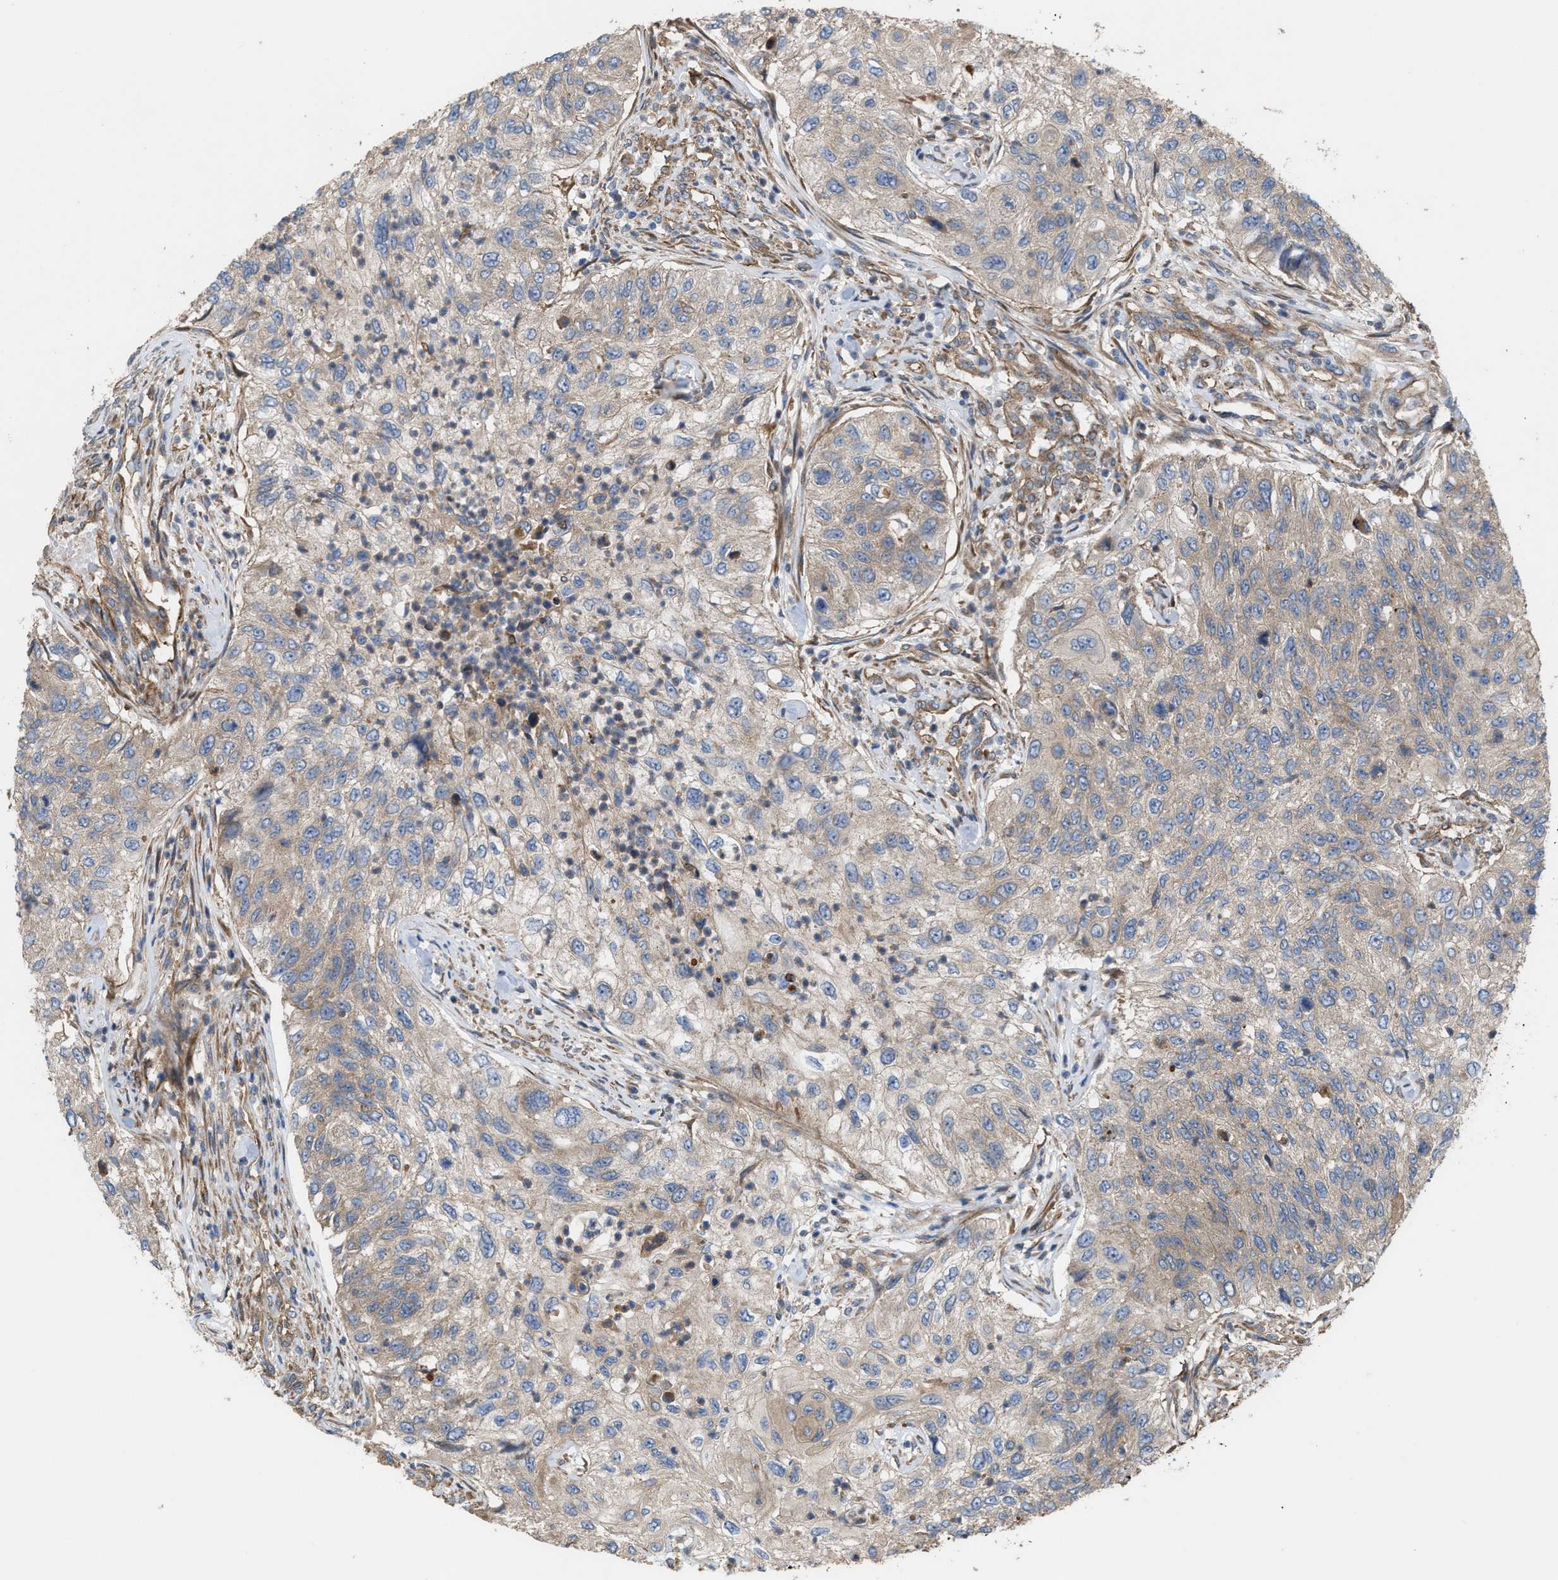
{"staining": {"intensity": "weak", "quantity": "<25%", "location": "cytoplasmic/membranous"}, "tissue": "urothelial cancer", "cell_type": "Tumor cells", "image_type": "cancer", "snomed": [{"axis": "morphology", "description": "Urothelial carcinoma, High grade"}, {"axis": "topography", "description": "Urinary bladder"}], "caption": "There is no significant expression in tumor cells of urothelial cancer.", "gene": "EPS15L1", "patient": {"sex": "female", "age": 60}}